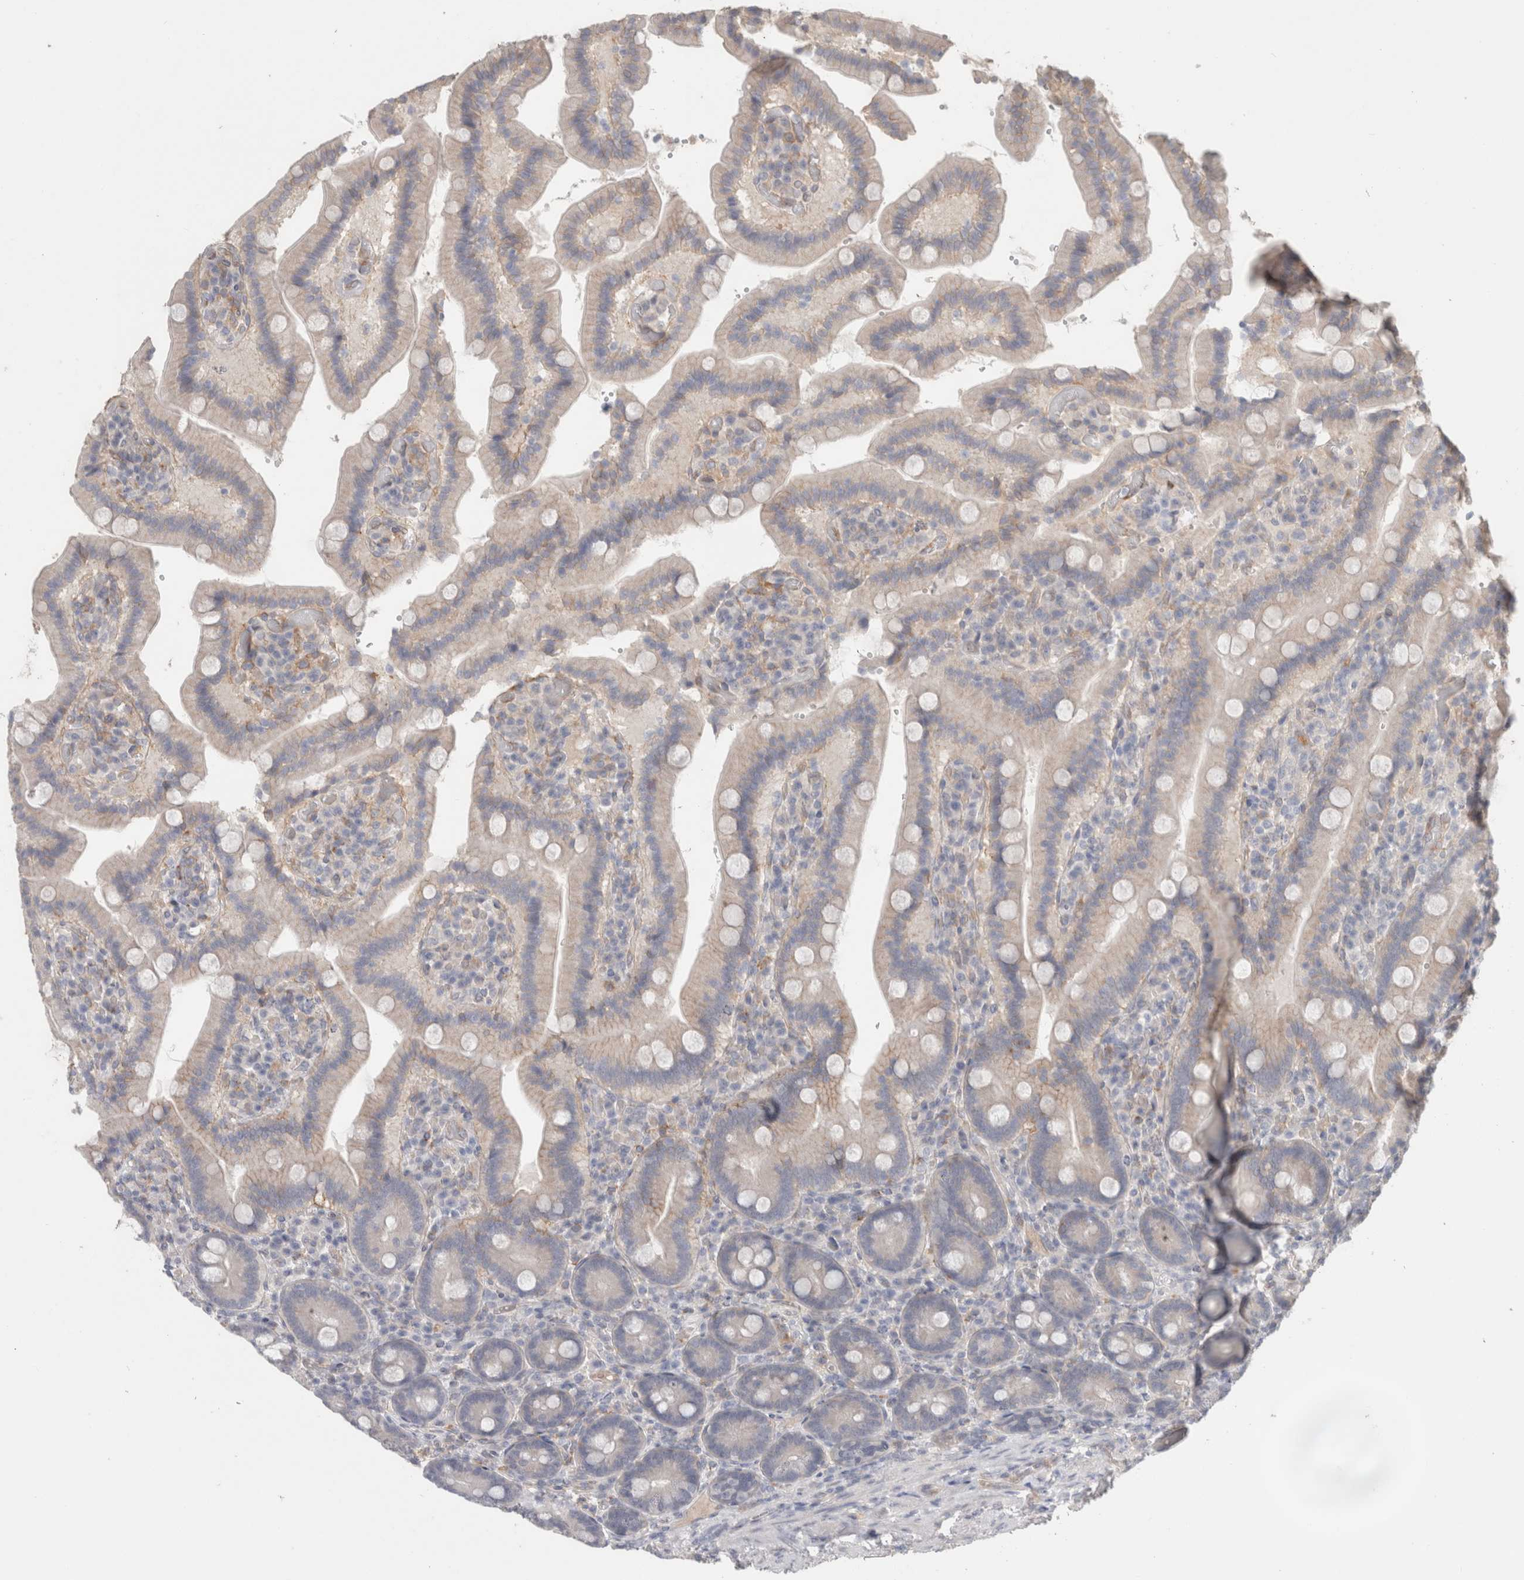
{"staining": {"intensity": "weak", "quantity": "<25%", "location": "cytoplasmic/membranous"}, "tissue": "duodenum", "cell_type": "Glandular cells", "image_type": "normal", "snomed": [{"axis": "morphology", "description": "Normal tissue, NOS"}, {"axis": "topography", "description": "Duodenum"}], "caption": "DAB immunohistochemical staining of normal duodenum demonstrates no significant expression in glandular cells.", "gene": "RASAL2", "patient": {"sex": "female", "age": 62}}